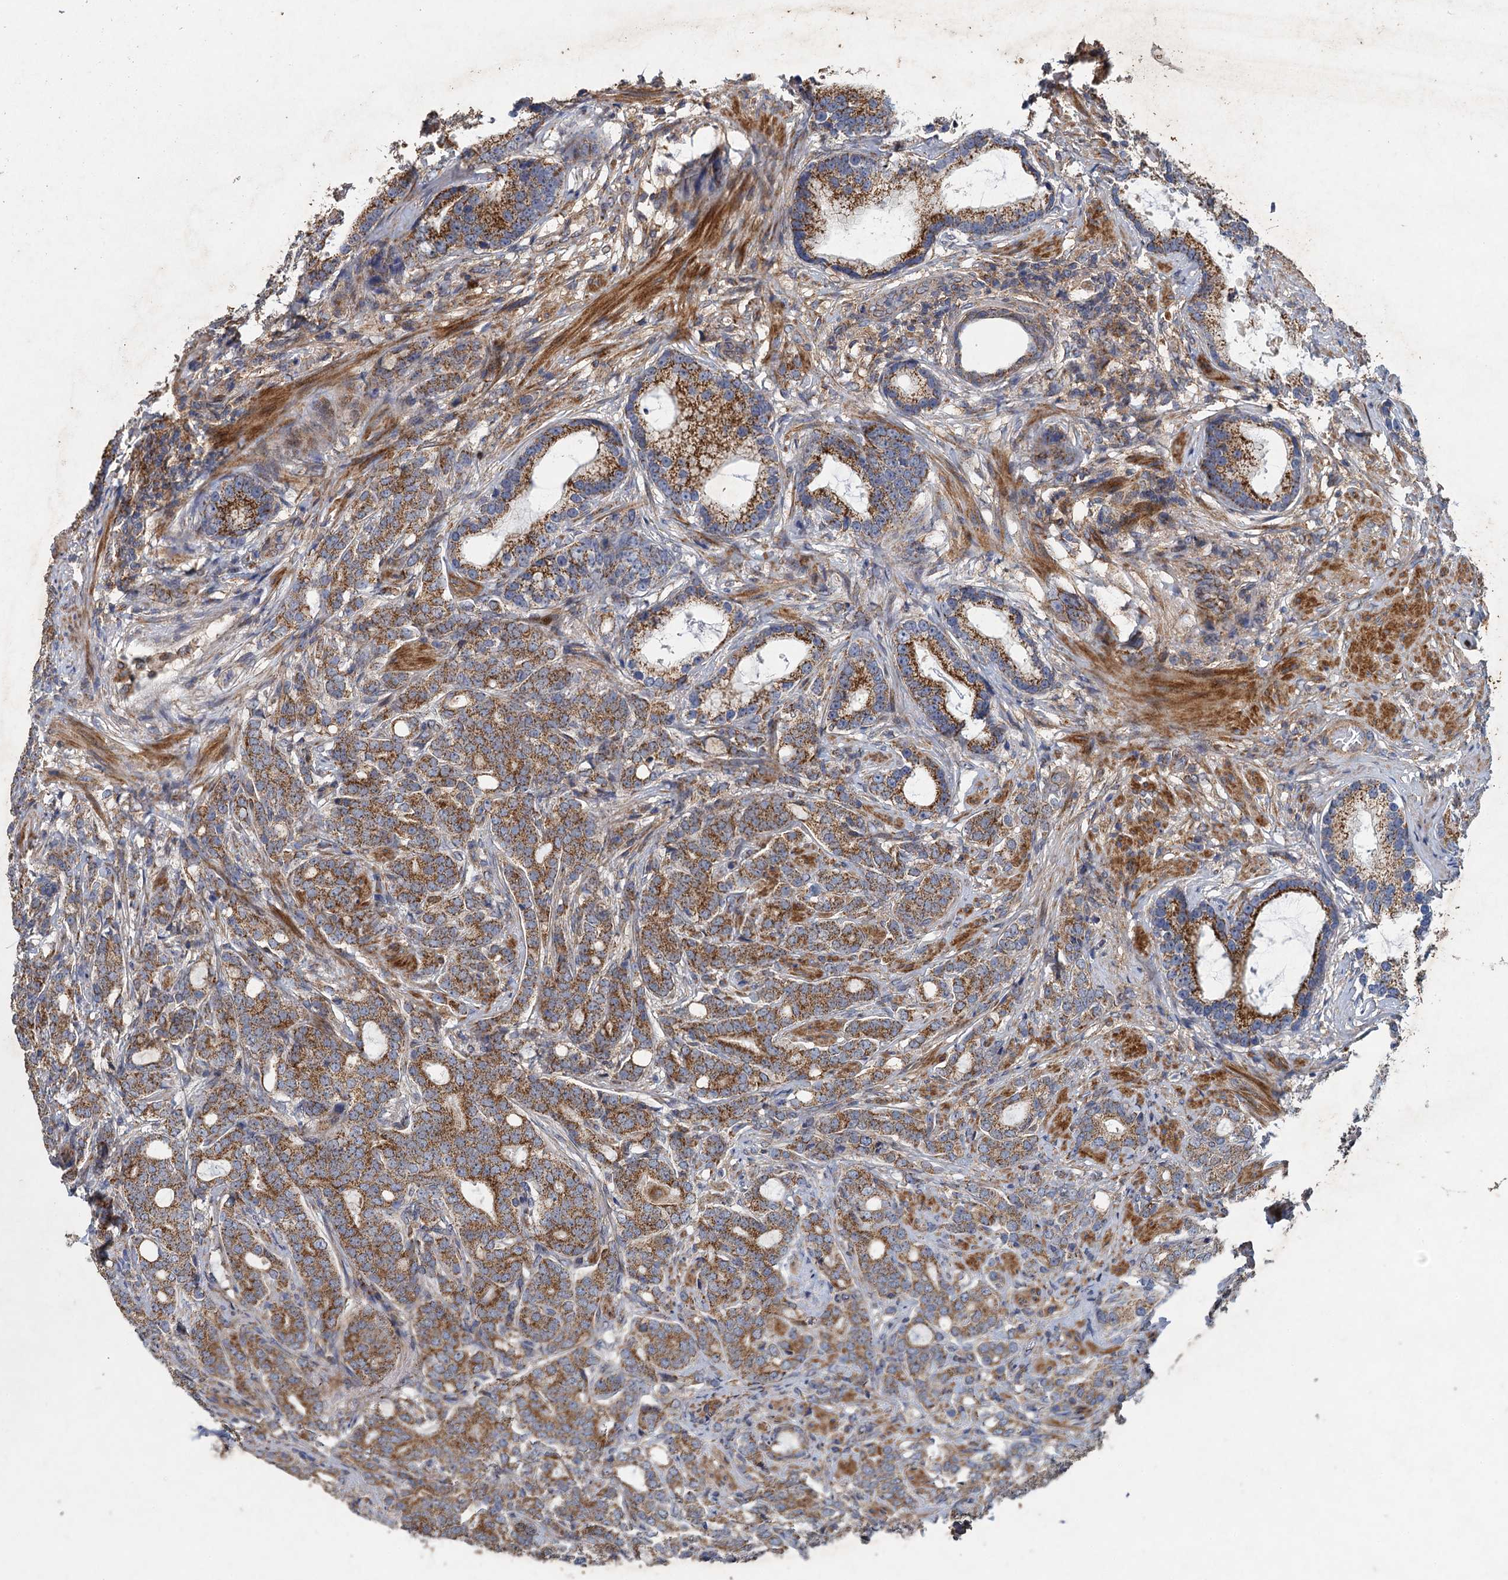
{"staining": {"intensity": "strong", "quantity": ">75%", "location": "cytoplasmic/membranous"}, "tissue": "prostate cancer", "cell_type": "Tumor cells", "image_type": "cancer", "snomed": [{"axis": "morphology", "description": "Adenocarcinoma, Low grade"}, {"axis": "topography", "description": "Prostate"}], "caption": "High-power microscopy captured an IHC image of prostate cancer (low-grade adenocarcinoma), revealing strong cytoplasmic/membranous expression in about >75% of tumor cells. The protein is shown in brown color, while the nuclei are stained blue.", "gene": "BCS1L", "patient": {"sex": "male", "age": 71}}